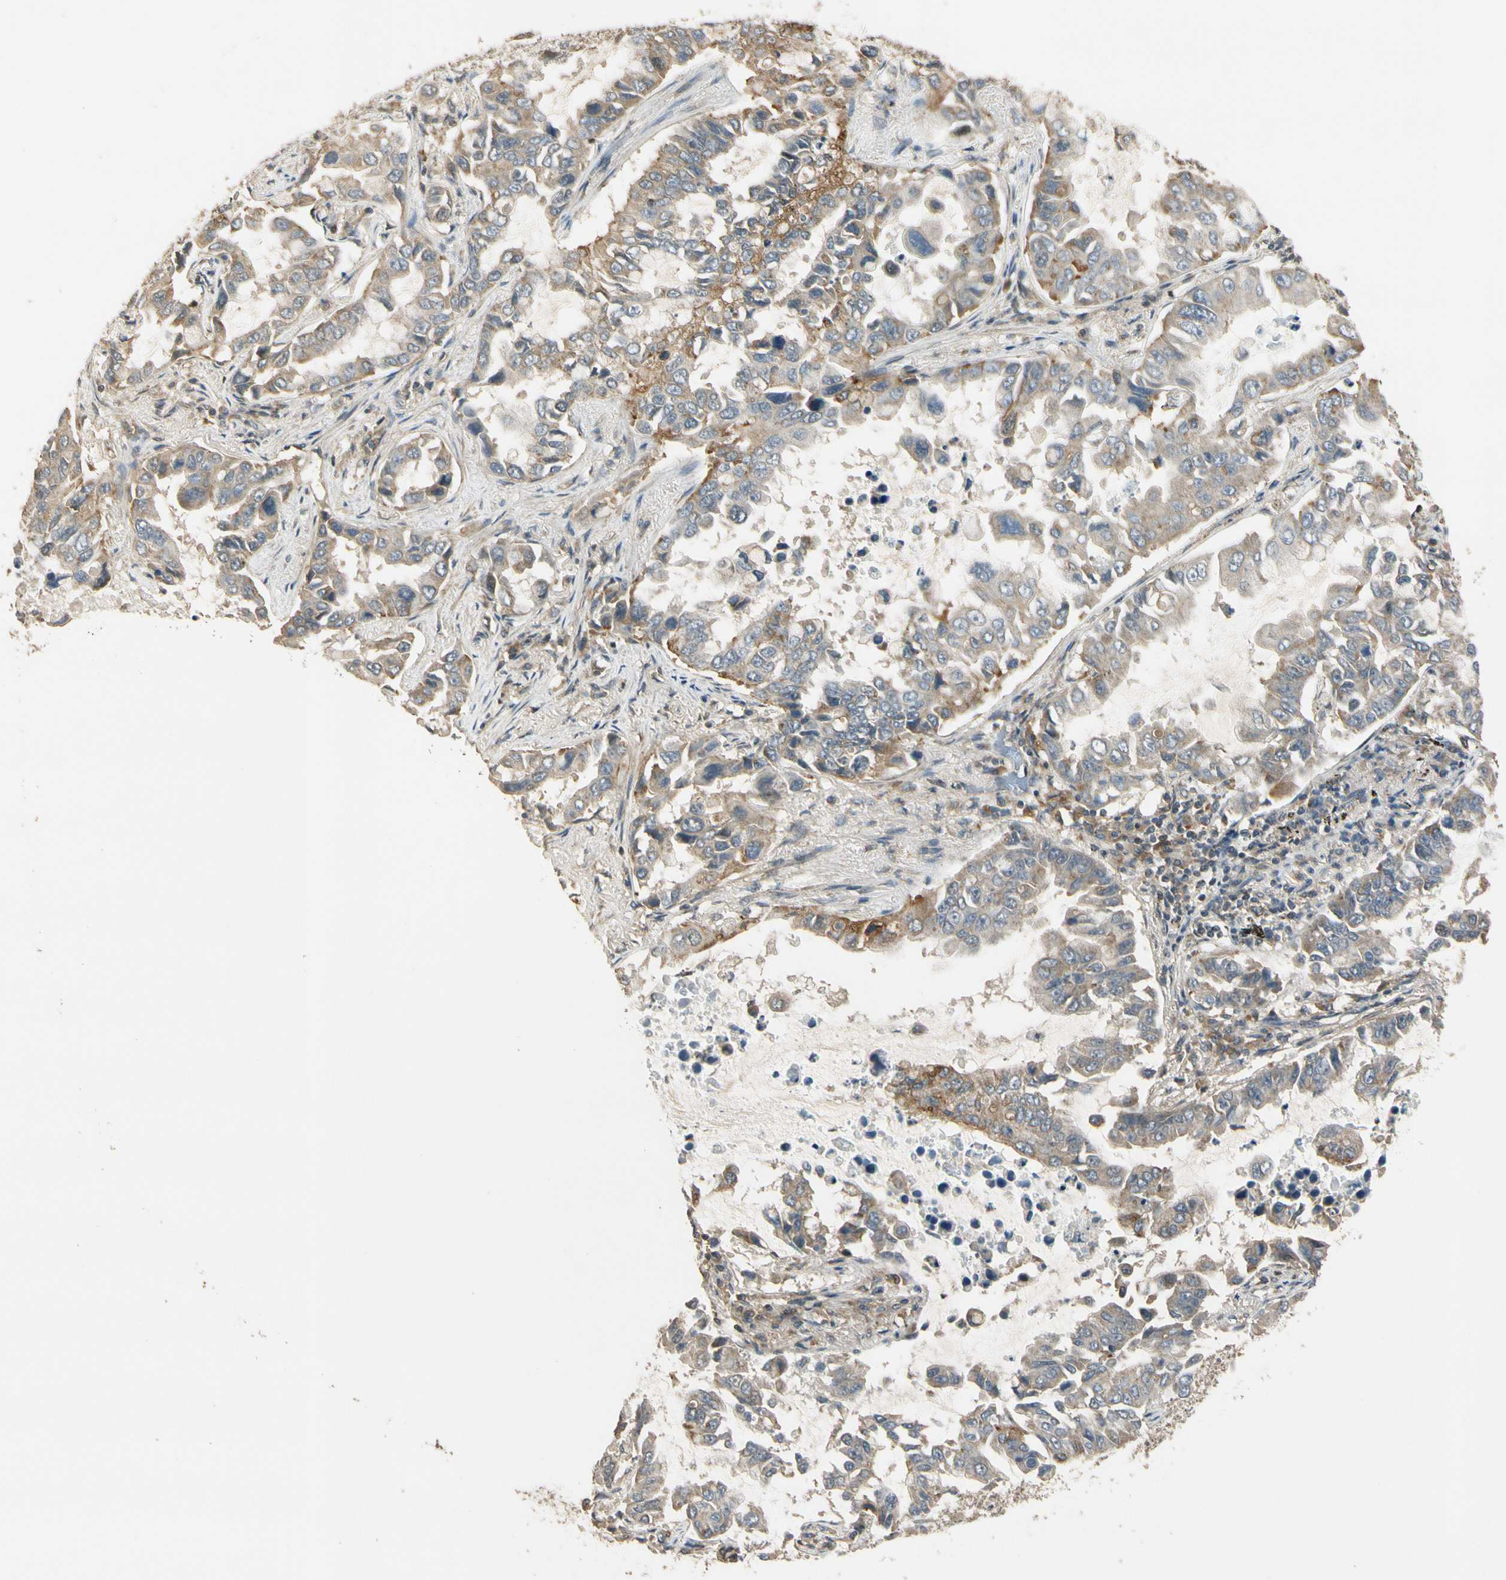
{"staining": {"intensity": "moderate", "quantity": "25%-75%", "location": "cytoplasmic/membranous"}, "tissue": "lung cancer", "cell_type": "Tumor cells", "image_type": "cancer", "snomed": [{"axis": "morphology", "description": "Adenocarcinoma, NOS"}, {"axis": "topography", "description": "Lung"}], "caption": "Tumor cells demonstrate medium levels of moderate cytoplasmic/membranous expression in about 25%-75% of cells in human lung cancer.", "gene": "LAMTOR1", "patient": {"sex": "male", "age": 64}}